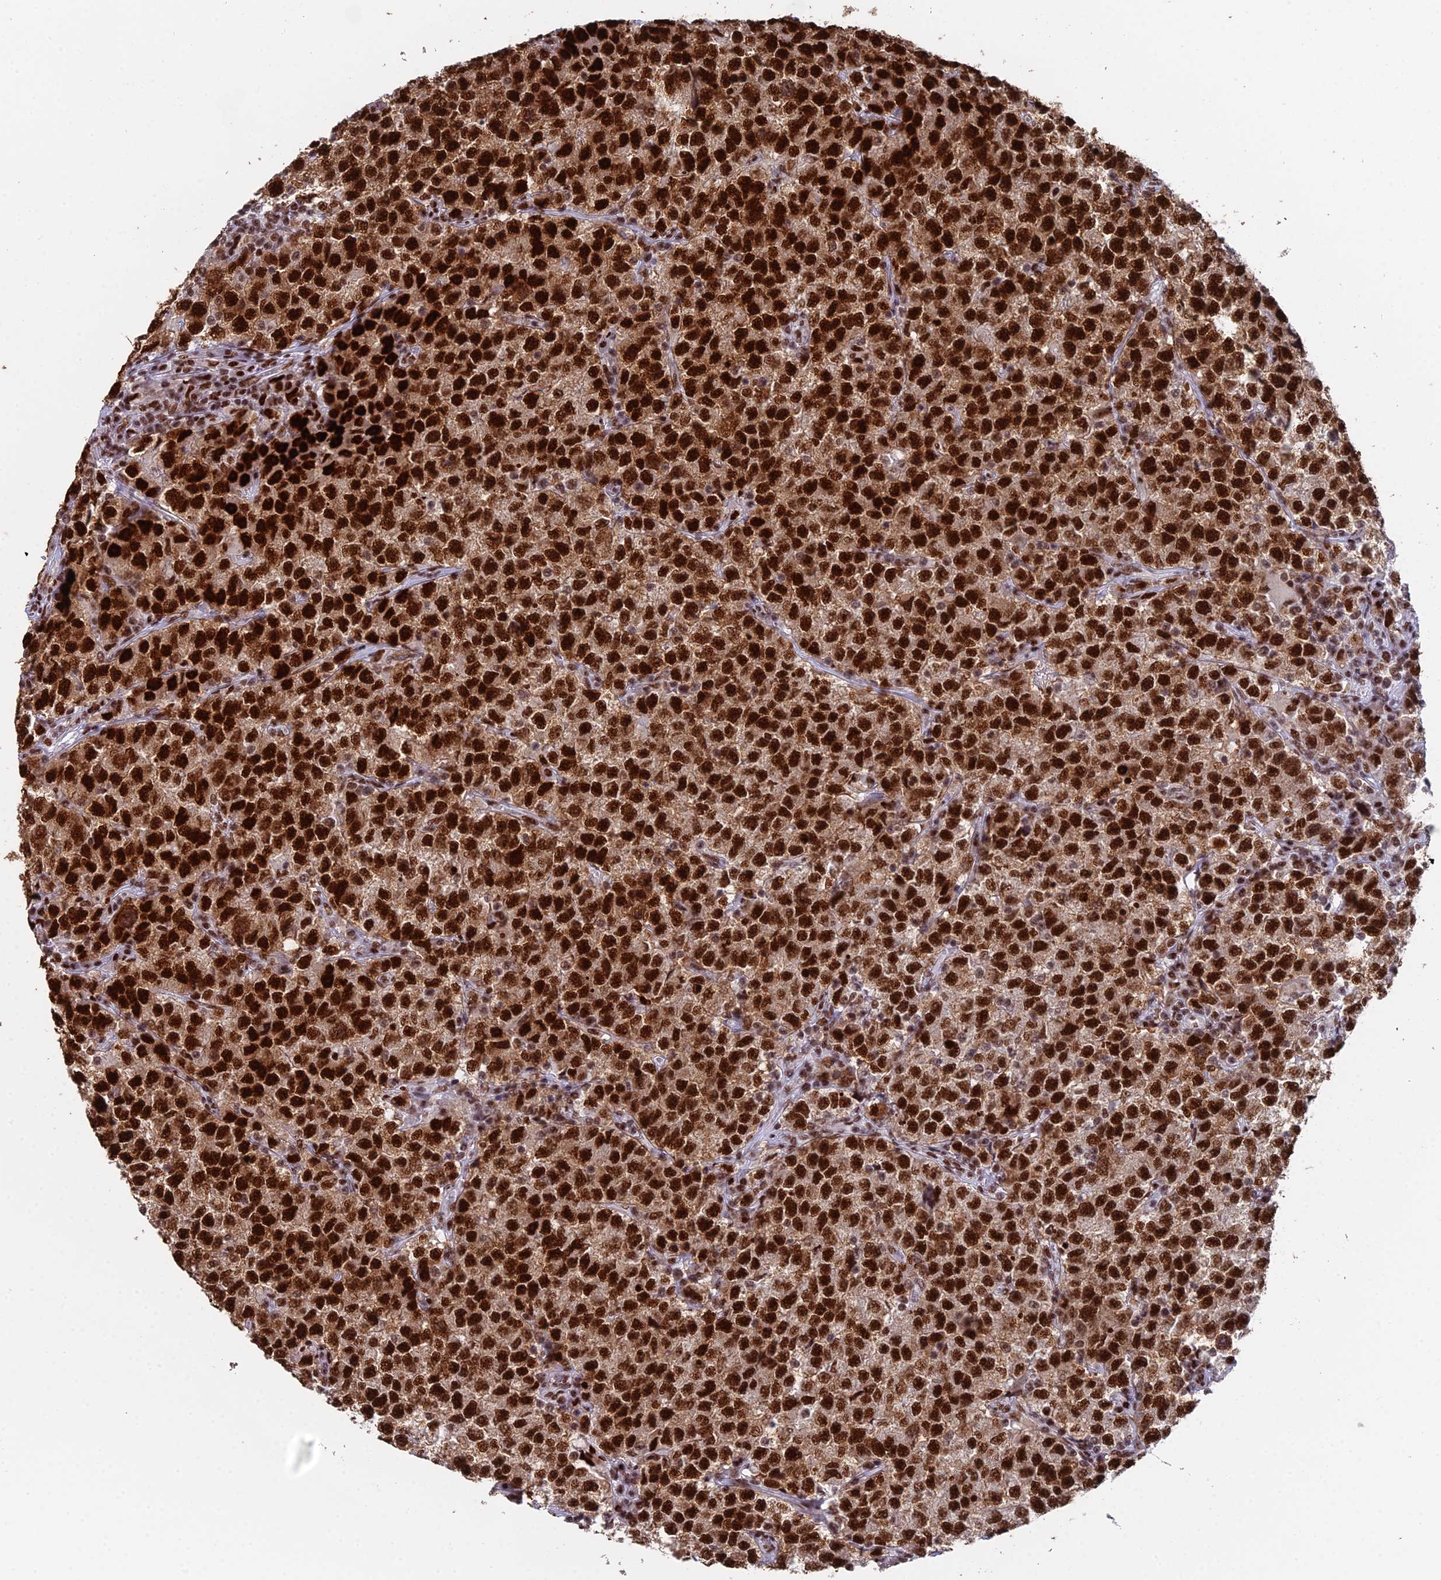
{"staining": {"intensity": "strong", "quantity": ">75%", "location": "cytoplasmic/membranous,nuclear"}, "tissue": "testis cancer", "cell_type": "Tumor cells", "image_type": "cancer", "snomed": [{"axis": "morphology", "description": "Seminoma, NOS"}, {"axis": "topography", "description": "Testis"}], "caption": "Immunohistochemistry of testis seminoma reveals high levels of strong cytoplasmic/membranous and nuclear expression in about >75% of tumor cells. (brown staining indicates protein expression, while blue staining denotes nuclei).", "gene": "SF3B3", "patient": {"sex": "male", "age": 22}}